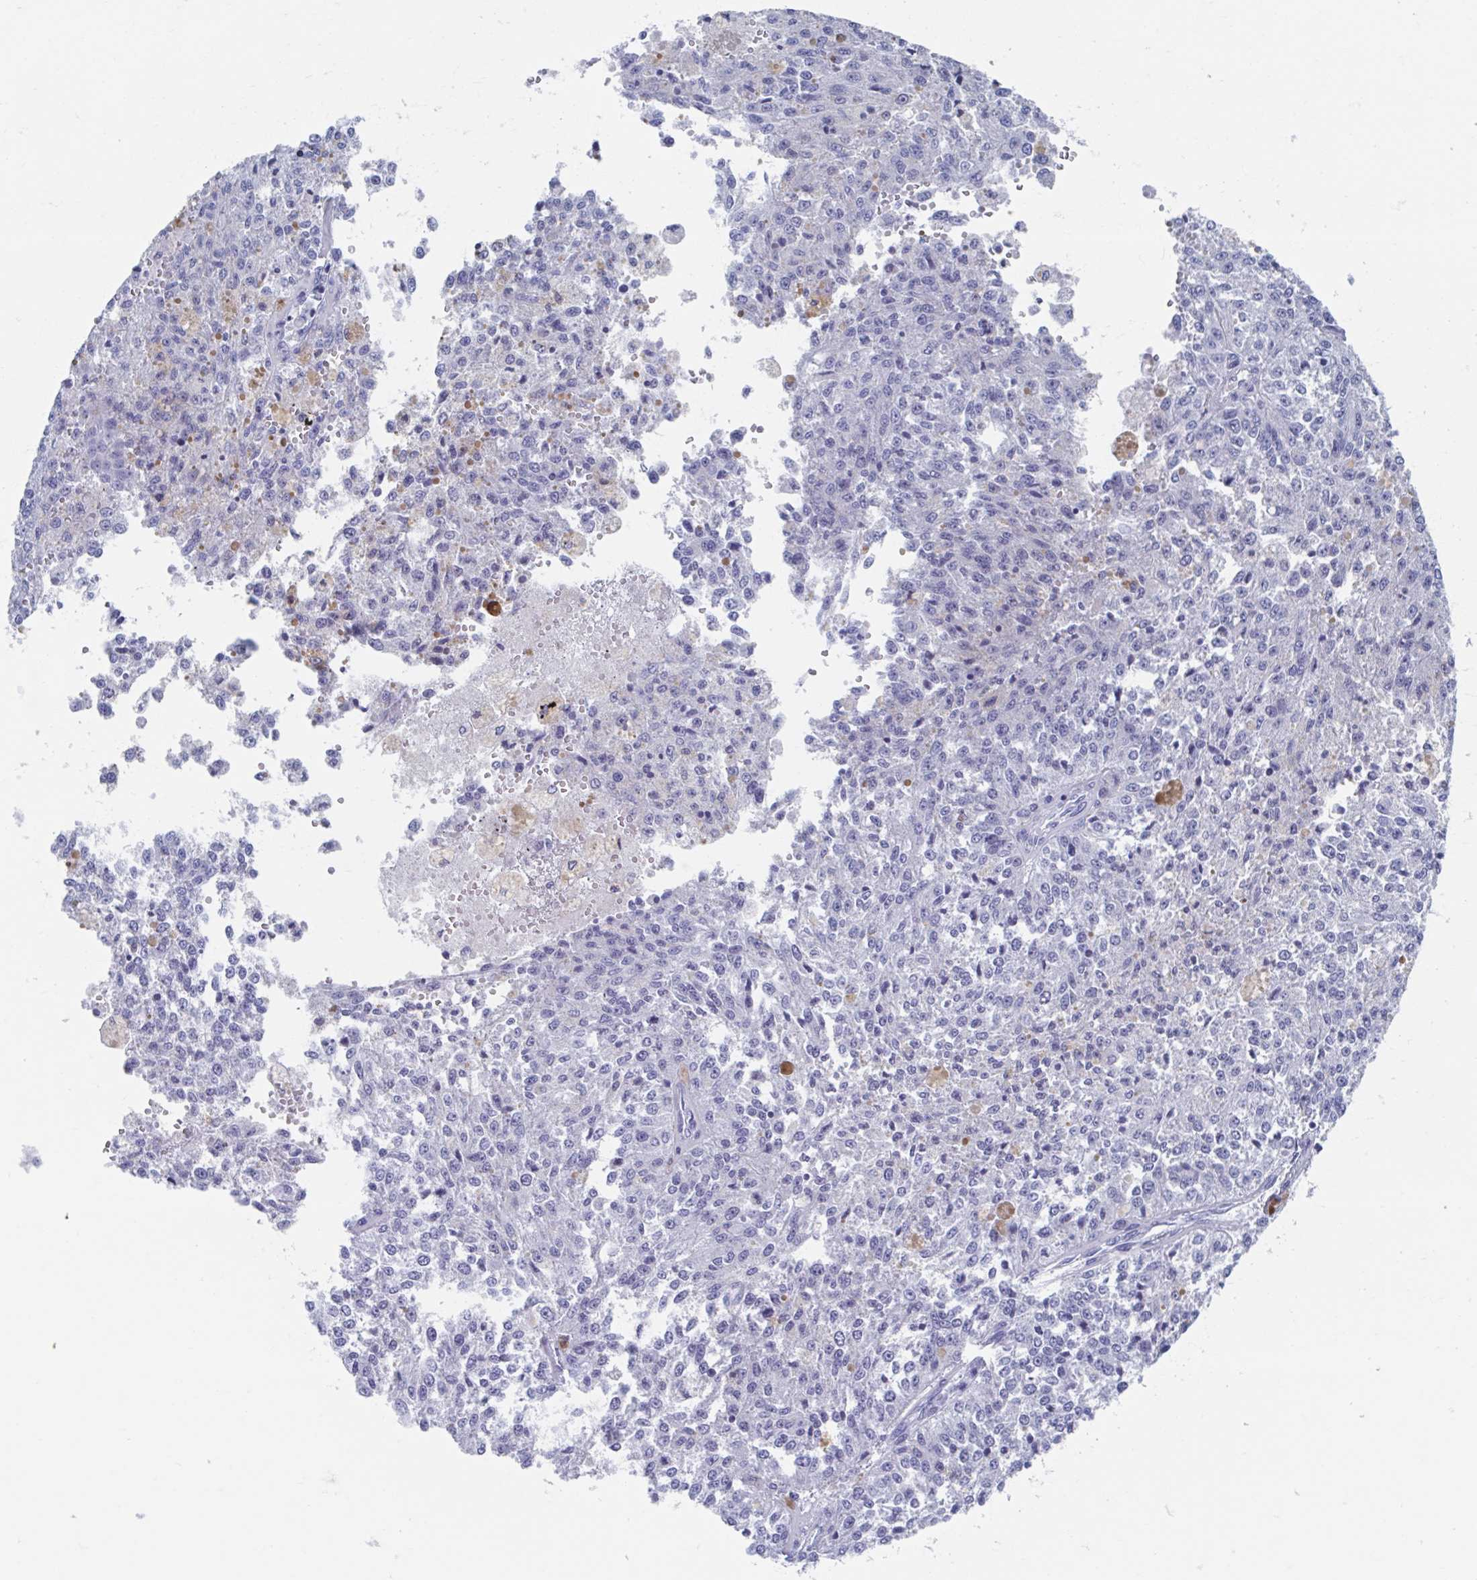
{"staining": {"intensity": "negative", "quantity": "none", "location": "none"}, "tissue": "melanoma", "cell_type": "Tumor cells", "image_type": "cancer", "snomed": [{"axis": "morphology", "description": "Malignant melanoma, Metastatic site"}, {"axis": "topography", "description": "Lymph node"}], "caption": "This histopathology image is of melanoma stained with IHC to label a protein in brown with the nuclei are counter-stained blue. There is no positivity in tumor cells.", "gene": "C10orf53", "patient": {"sex": "female", "age": 64}}